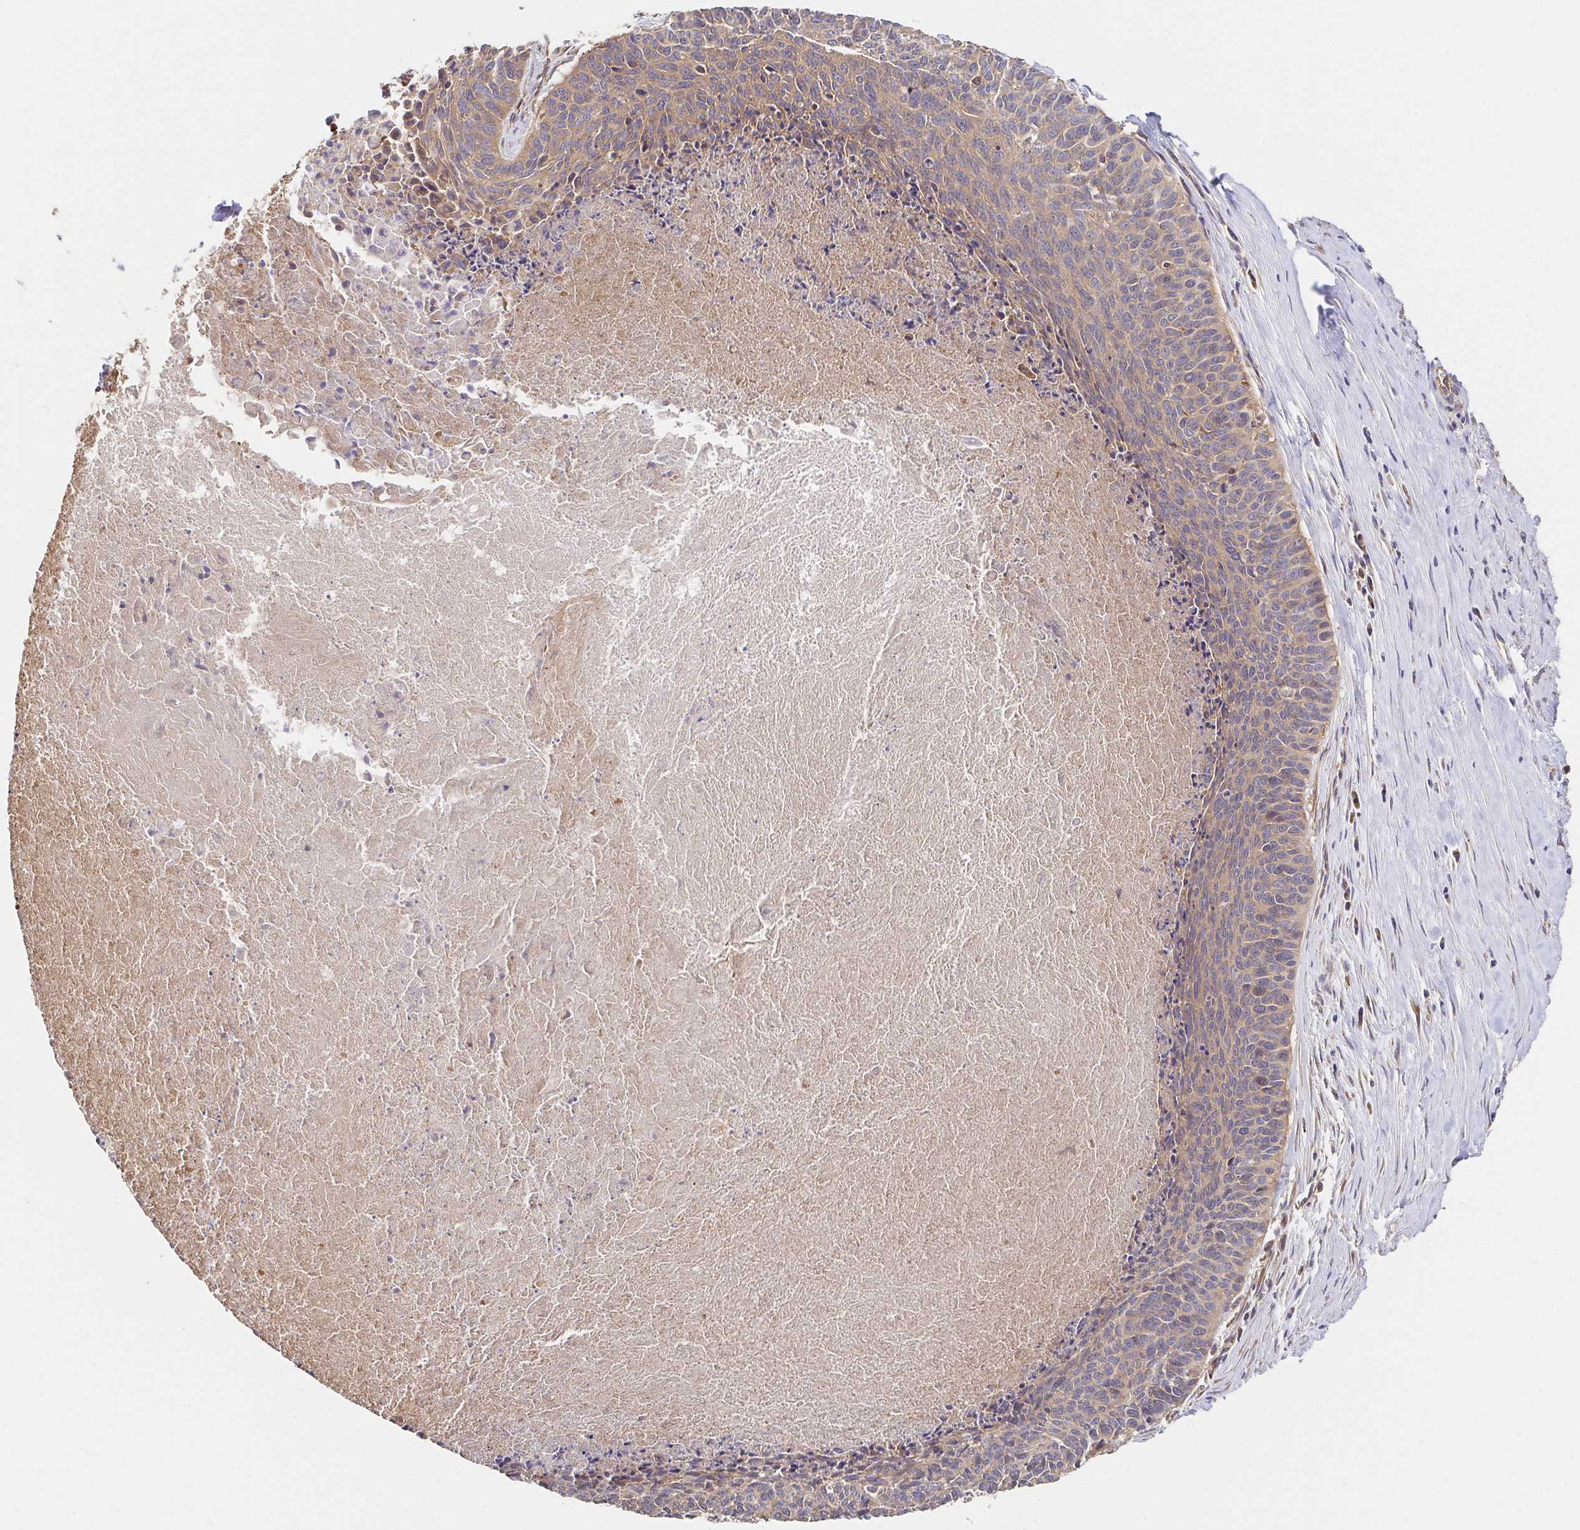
{"staining": {"intensity": "weak", "quantity": ">75%", "location": "cytoplasmic/membranous"}, "tissue": "cervical cancer", "cell_type": "Tumor cells", "image_type": "cancer", "snomed": [{"axis": "morphology", "description": "Squamous cell carcinoma, NOS"}, {"axis": "topography", "description": "Cervix"}], "caption": "Human squamous cell carcinoma (cervical) stained with a protein marker shows weak staining in tumor cells.", "gene": "APBB1", "patient": {"sex": "female", "age": 55}}